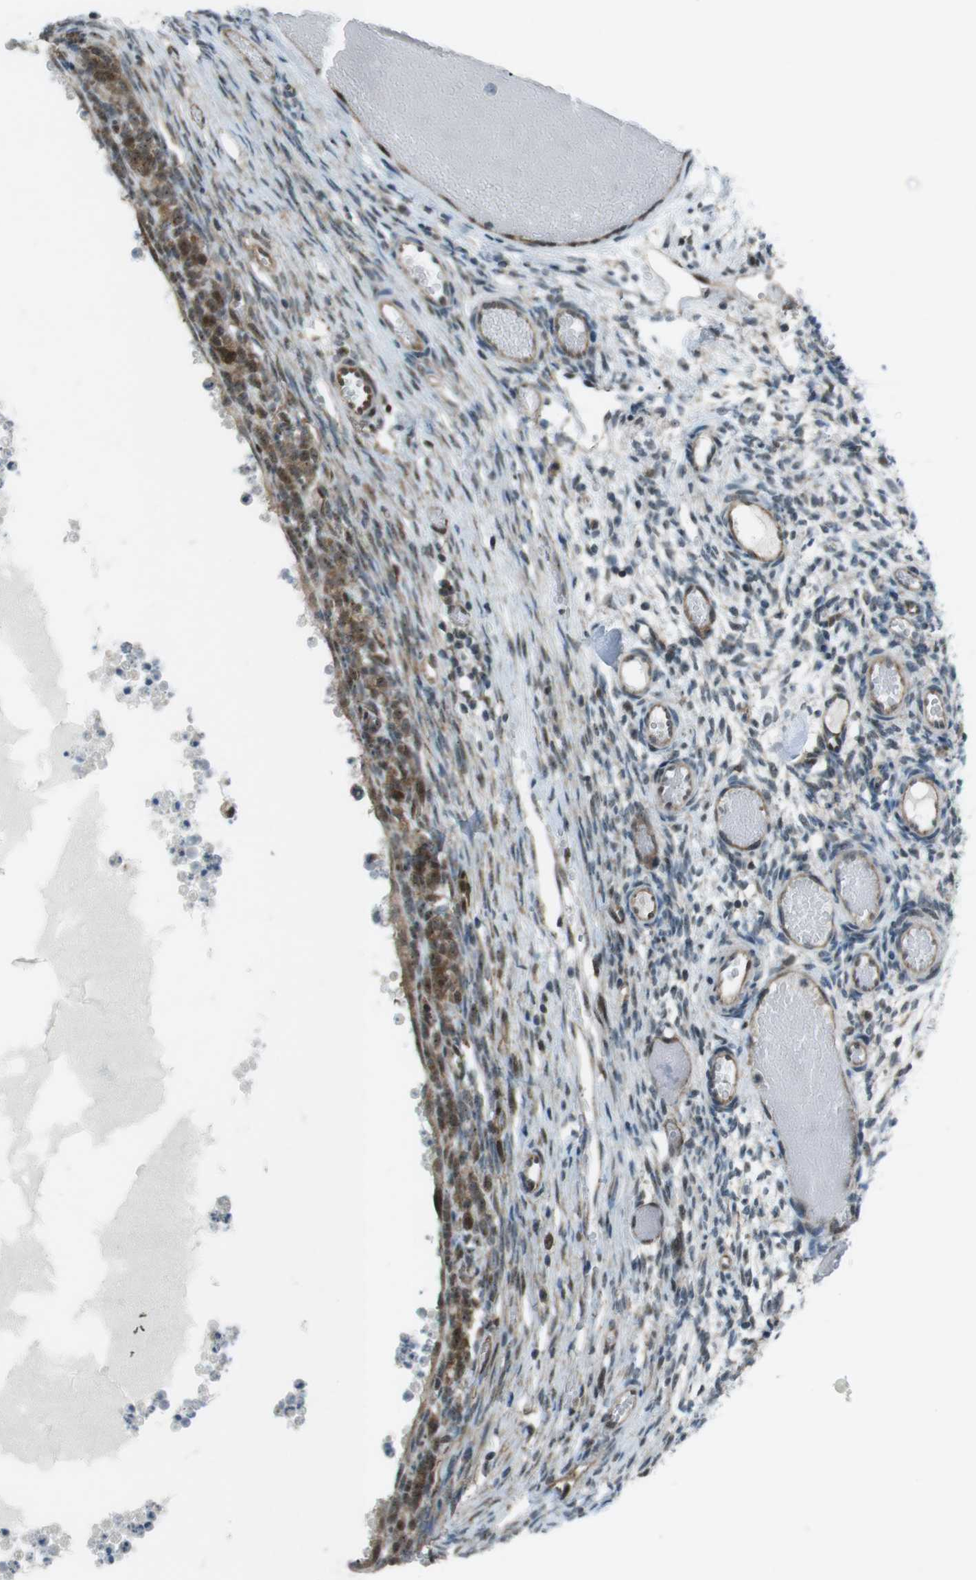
{"staining": {"intensity": "weak", "quantity": ">75%", "location": "cytoplasmic/membranous"}, "tissue": "ovary", "cell_type": "Ovarian stroma cells", "image_type": "normal", "snomed": [{"axis": "morphology", "description": "Normal tissue, NOS"}, {"axis": "topography", "description": "Ovary"}], "caption": "Protein expression analysis of normal ovary reveals weak cytoplasmic/membranous positivity in approximately >75% of ovarian stroma cells. The staining is performed using DAB brown chromogen to label protein expression. The nuclei are counter-stained blue using hematoxylin.", "gene": "CSNK1D", "patient": {"sex": "female", "age": 35}}